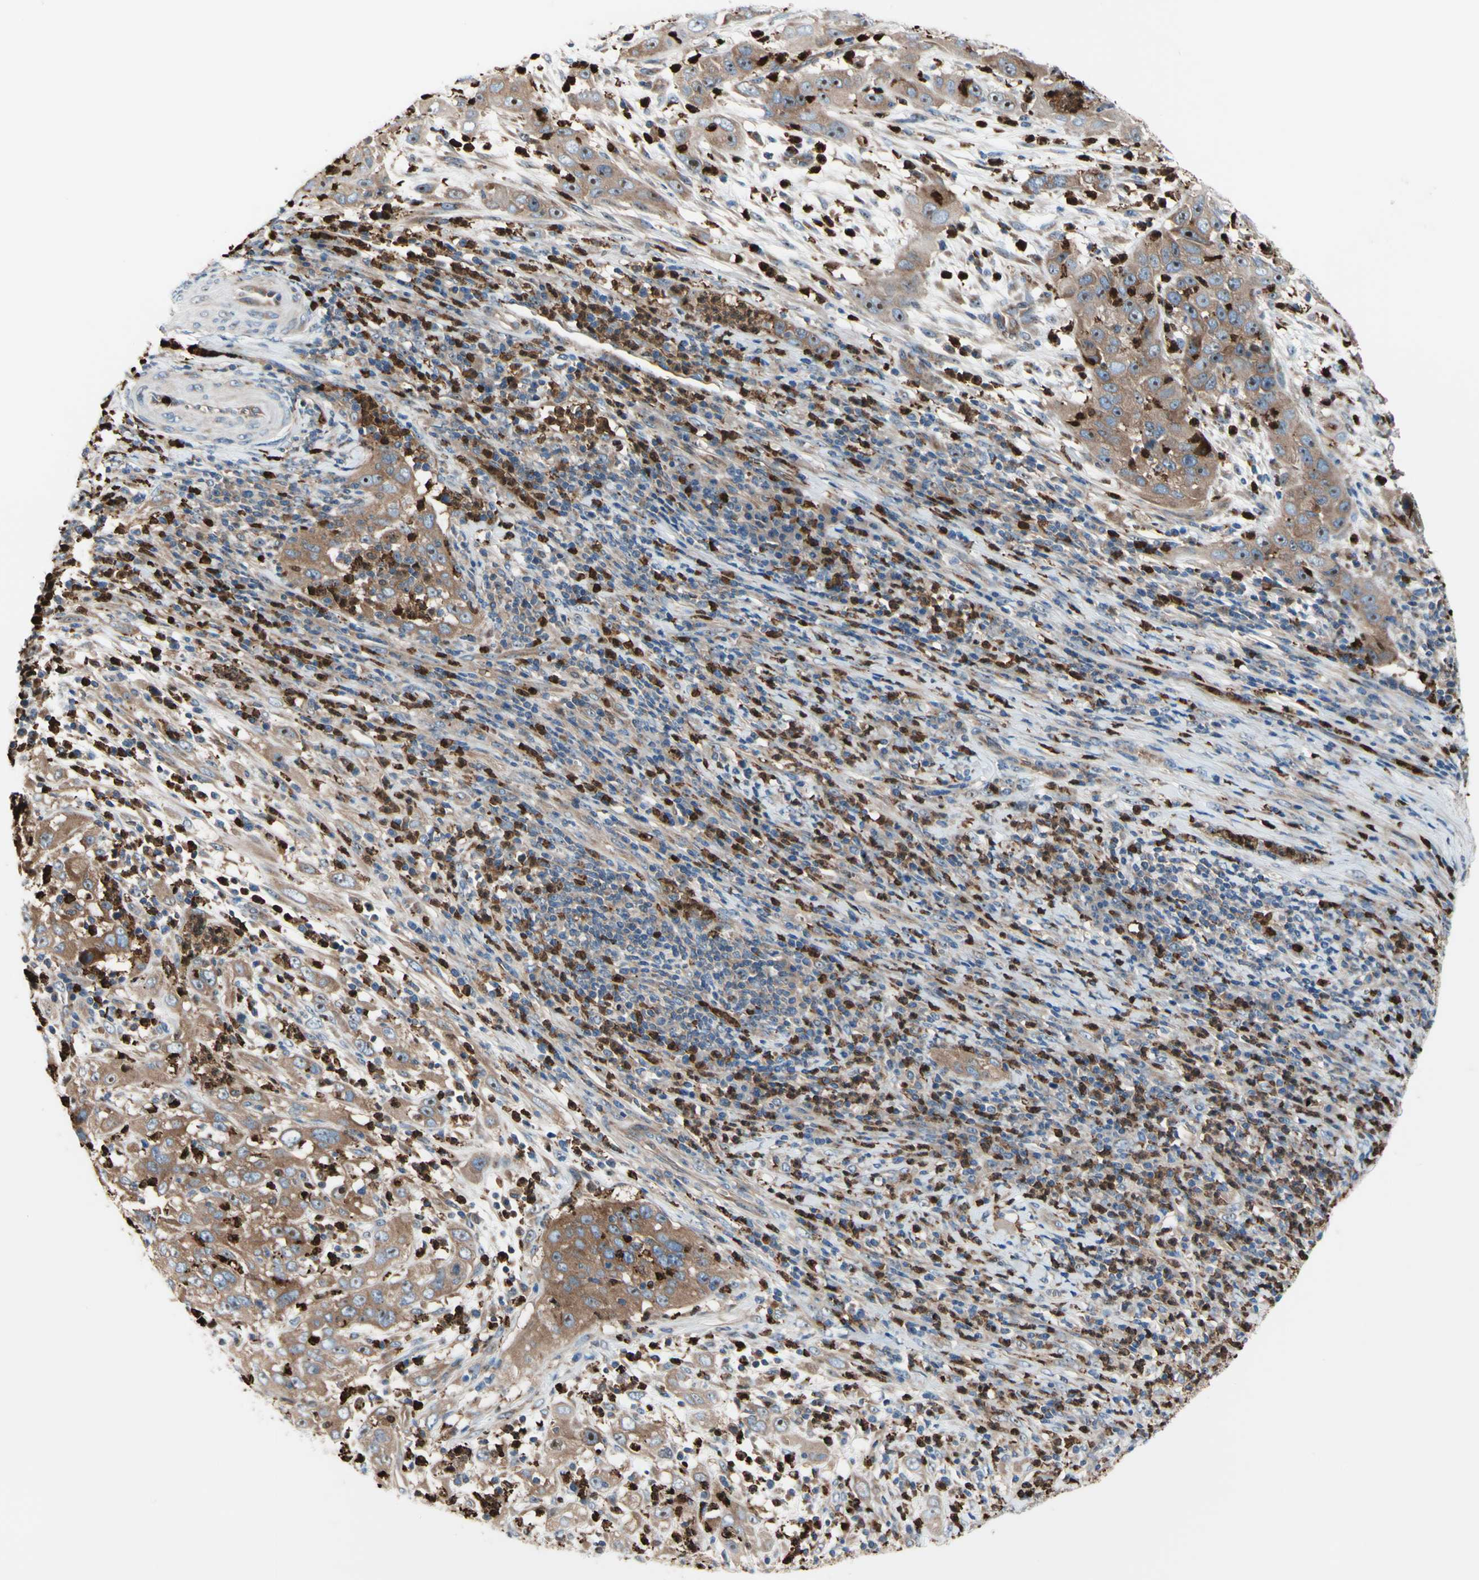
{"staining": {"intensity": "moderate", "quantity": ">75%", "location": "cytoplasmic/membranous,nuclear"}, "tissue": "cervical cancer", "cell_type": "Tumor cells", "image_type": "cancer", "snomed": [{"axis": "morphology", "description": "Squamous cell carcinoma, NOS"}, {"axis": "topography", "description": "Cervix"}], "caption": "Immunohistochemical staining of squamous cell carcinoma (cervical) exhibits medium levels of moderate cytoplasmic/membranous and nuclear protein positivity in approximately >75% of tumor cells.", "gene": "USP9X", "patient": {"sex": "female", "age": 32}}